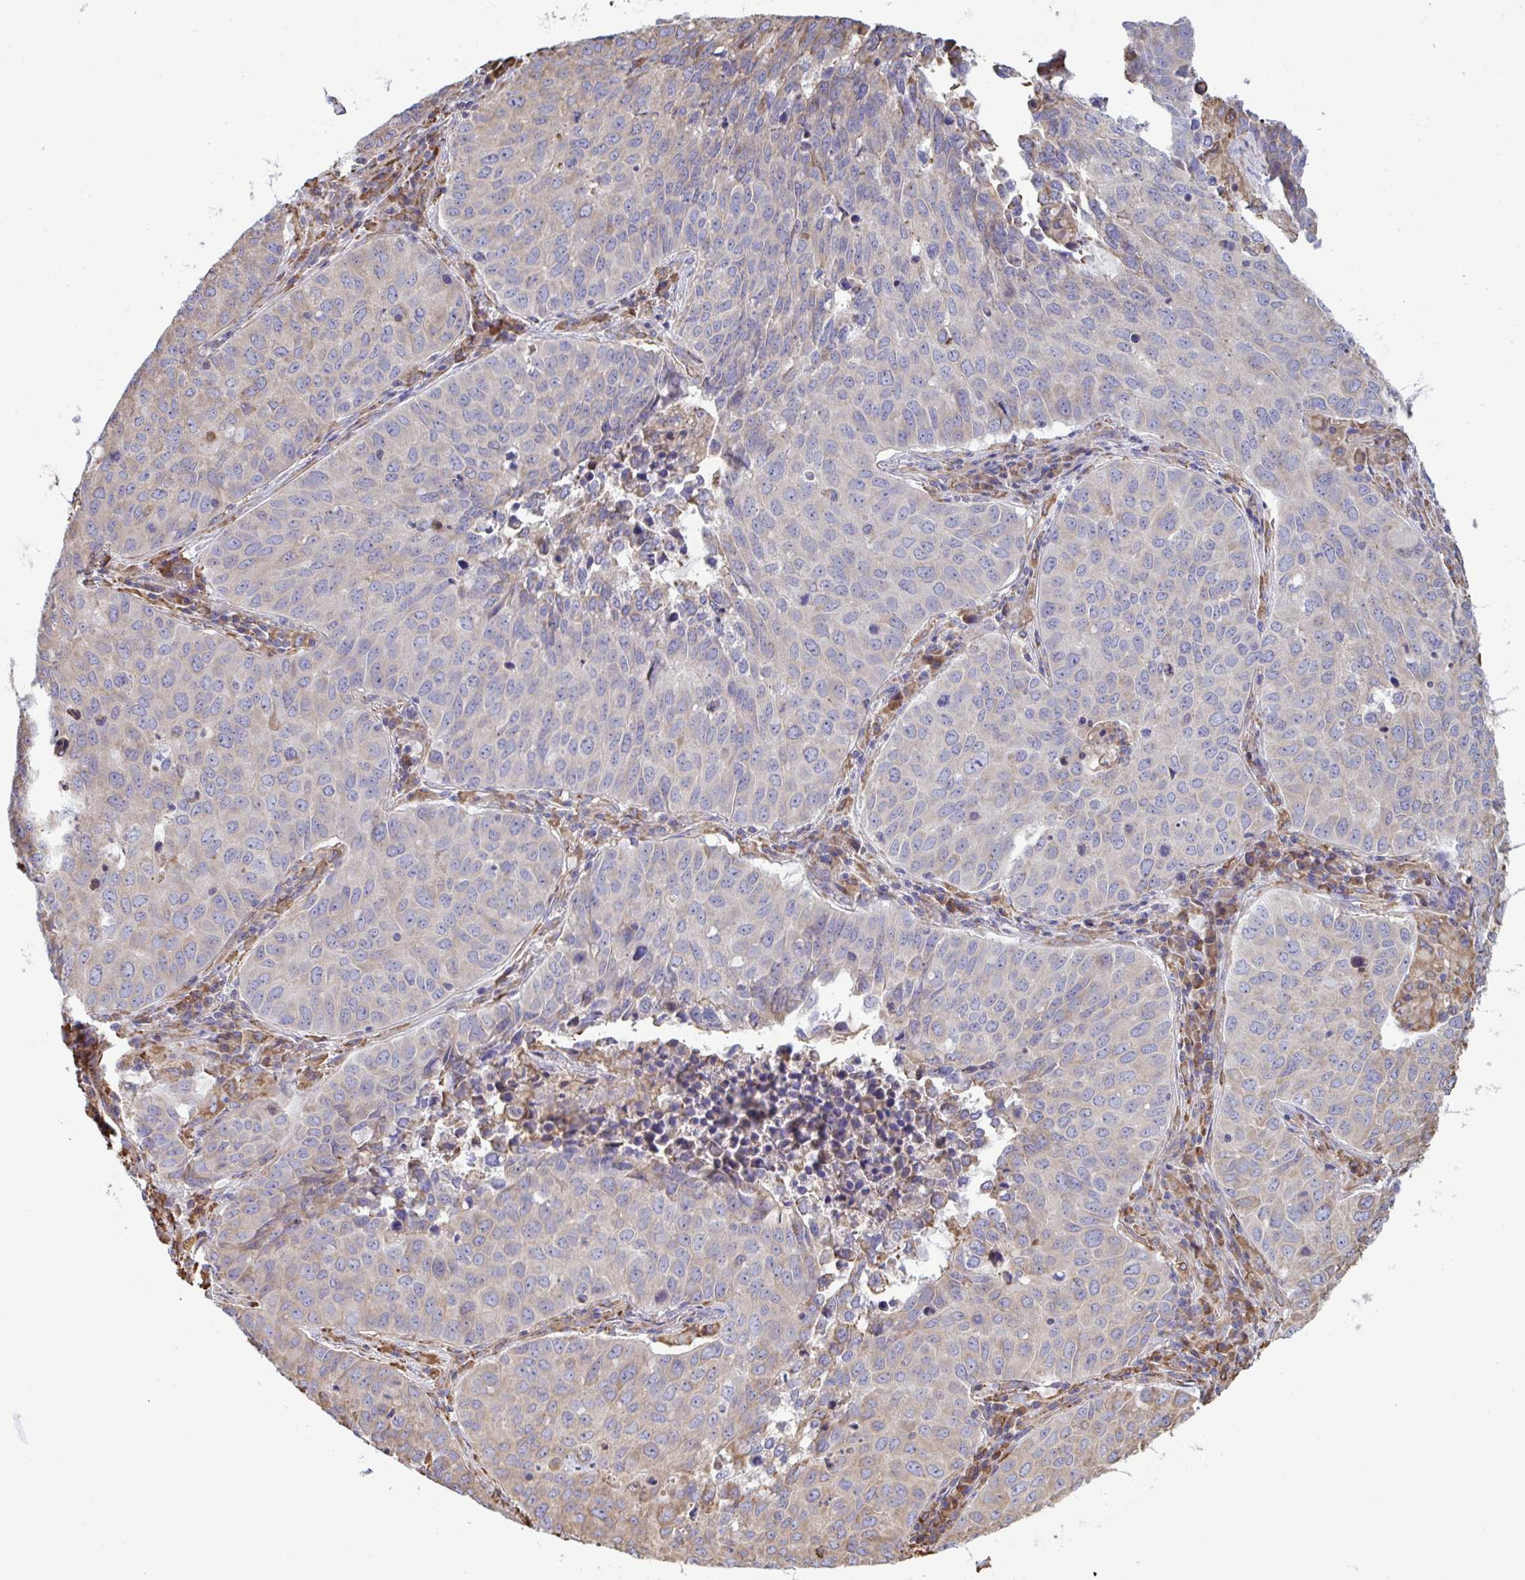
{"staining": {"intensity": "negative", "quantity": "none", "location": "none"}, "tissue": "lung cancer", "cell_type": "Tumor cells", "image_type": "cancer", "snomed": [{"axis": "morphology", "description": "Adenocarcinoma, NOS"}, {"axis": "topography", "description": "Lung"}], "caption": "An IHC histopathology image of lung cancer is shown. There is no staining in tumor cells of lung cancer. (Stains: DAB (3,3'-diaminobenzidine) IHC with hematoxylin counter stain, Microscopy: brightfield microscopy at high magnification).", "gene": "MYMK", "patient": {"sex": "female", "age": 50}}